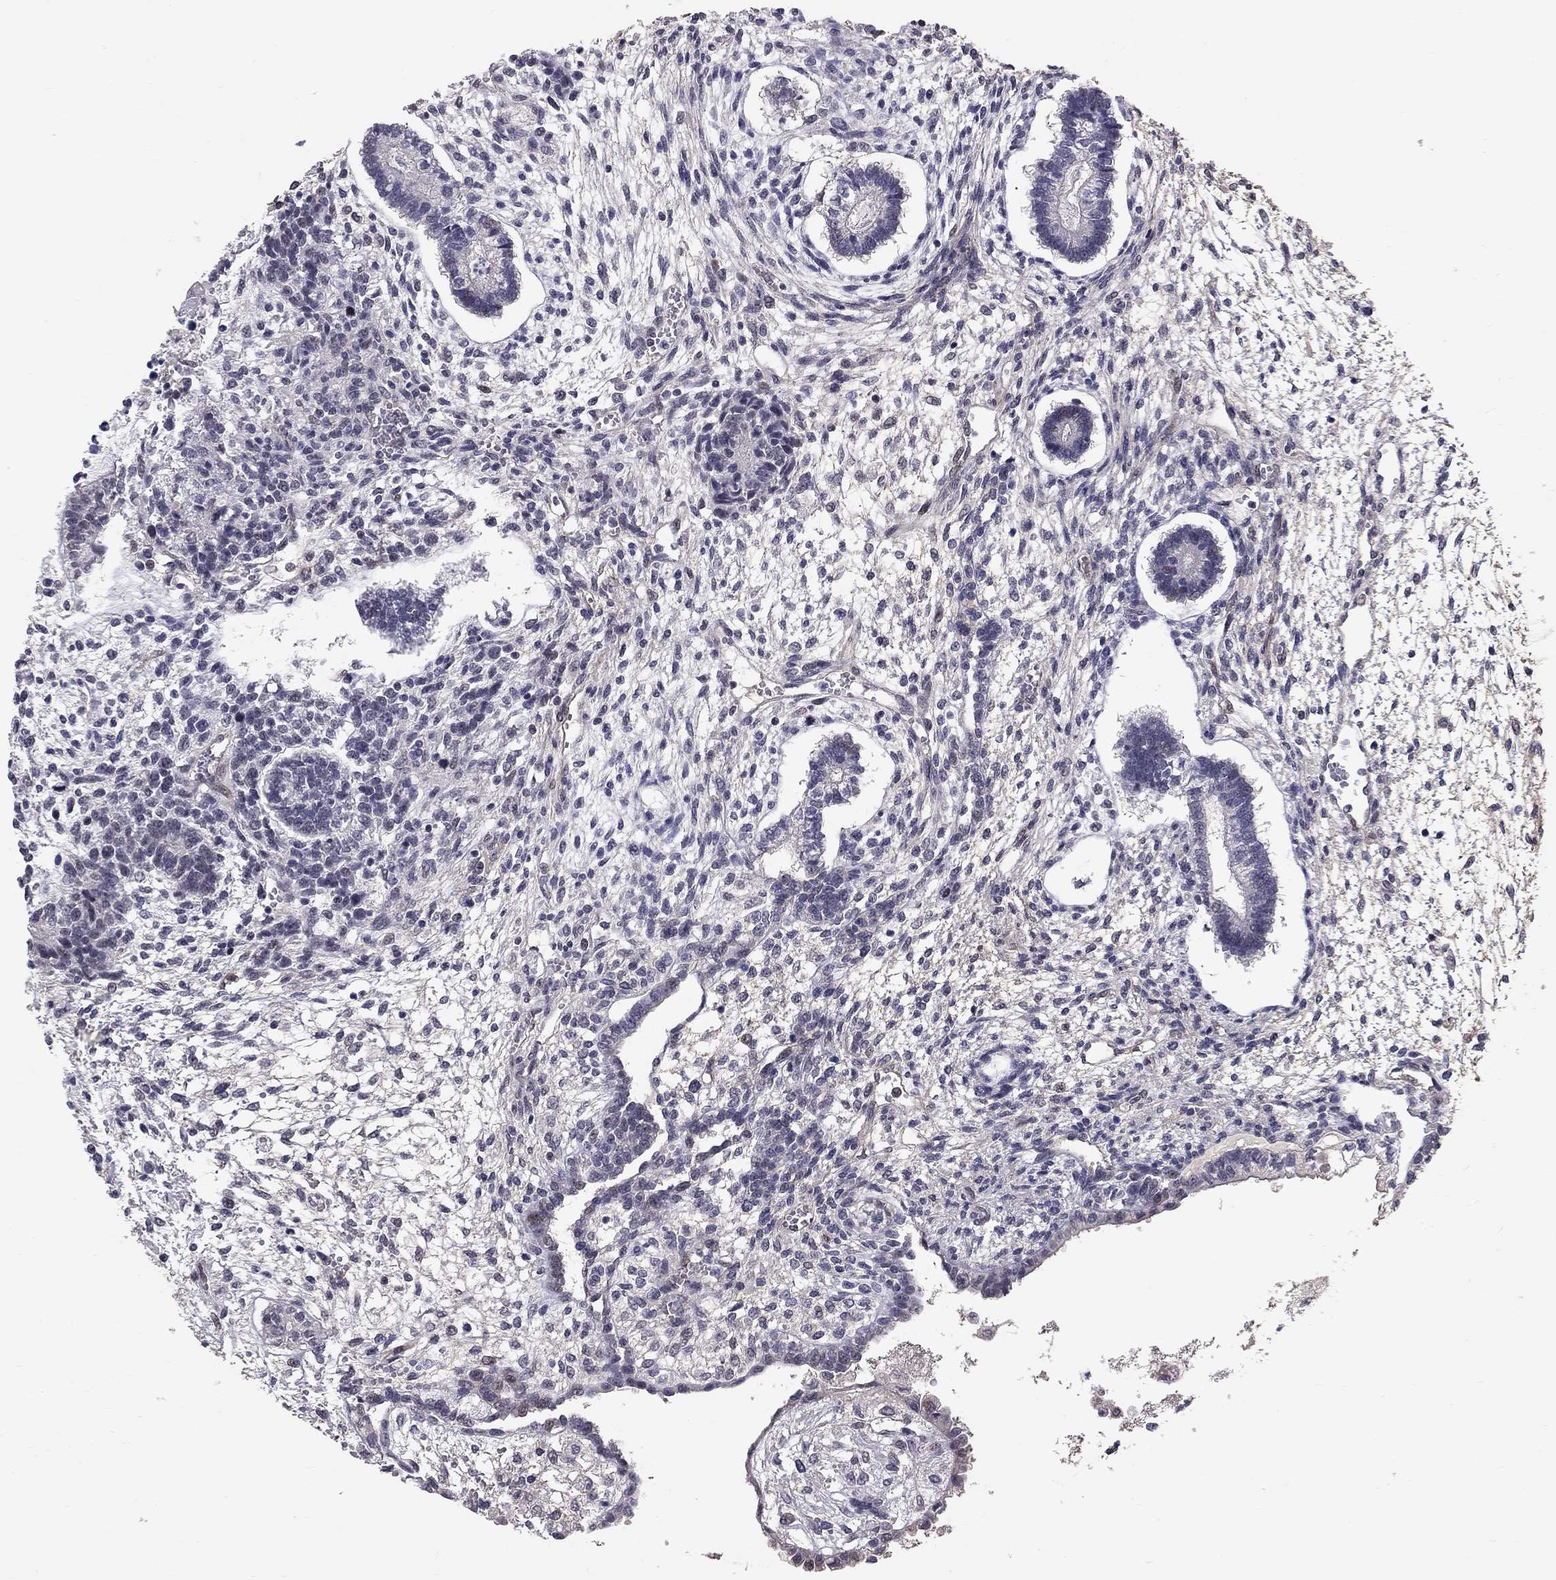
{"staining": {"intensity": "negative", "quantity": "none", "location": "none"}, "tissue": "testis cancer", "cell_type": "Tumor cells", "image_type": "cancer", "snomed": [{"axis": "morphology", "description": "Carcinoma, Embryonal, NOS"}, {"axis": "topography", "description": "Testis"}], "caption": "Testis cancer was stained to show a protein in brown. There is no significant expression in tumor cells.", "gene": "GJB4", "patient": {"sex": "male", "age": 37}}